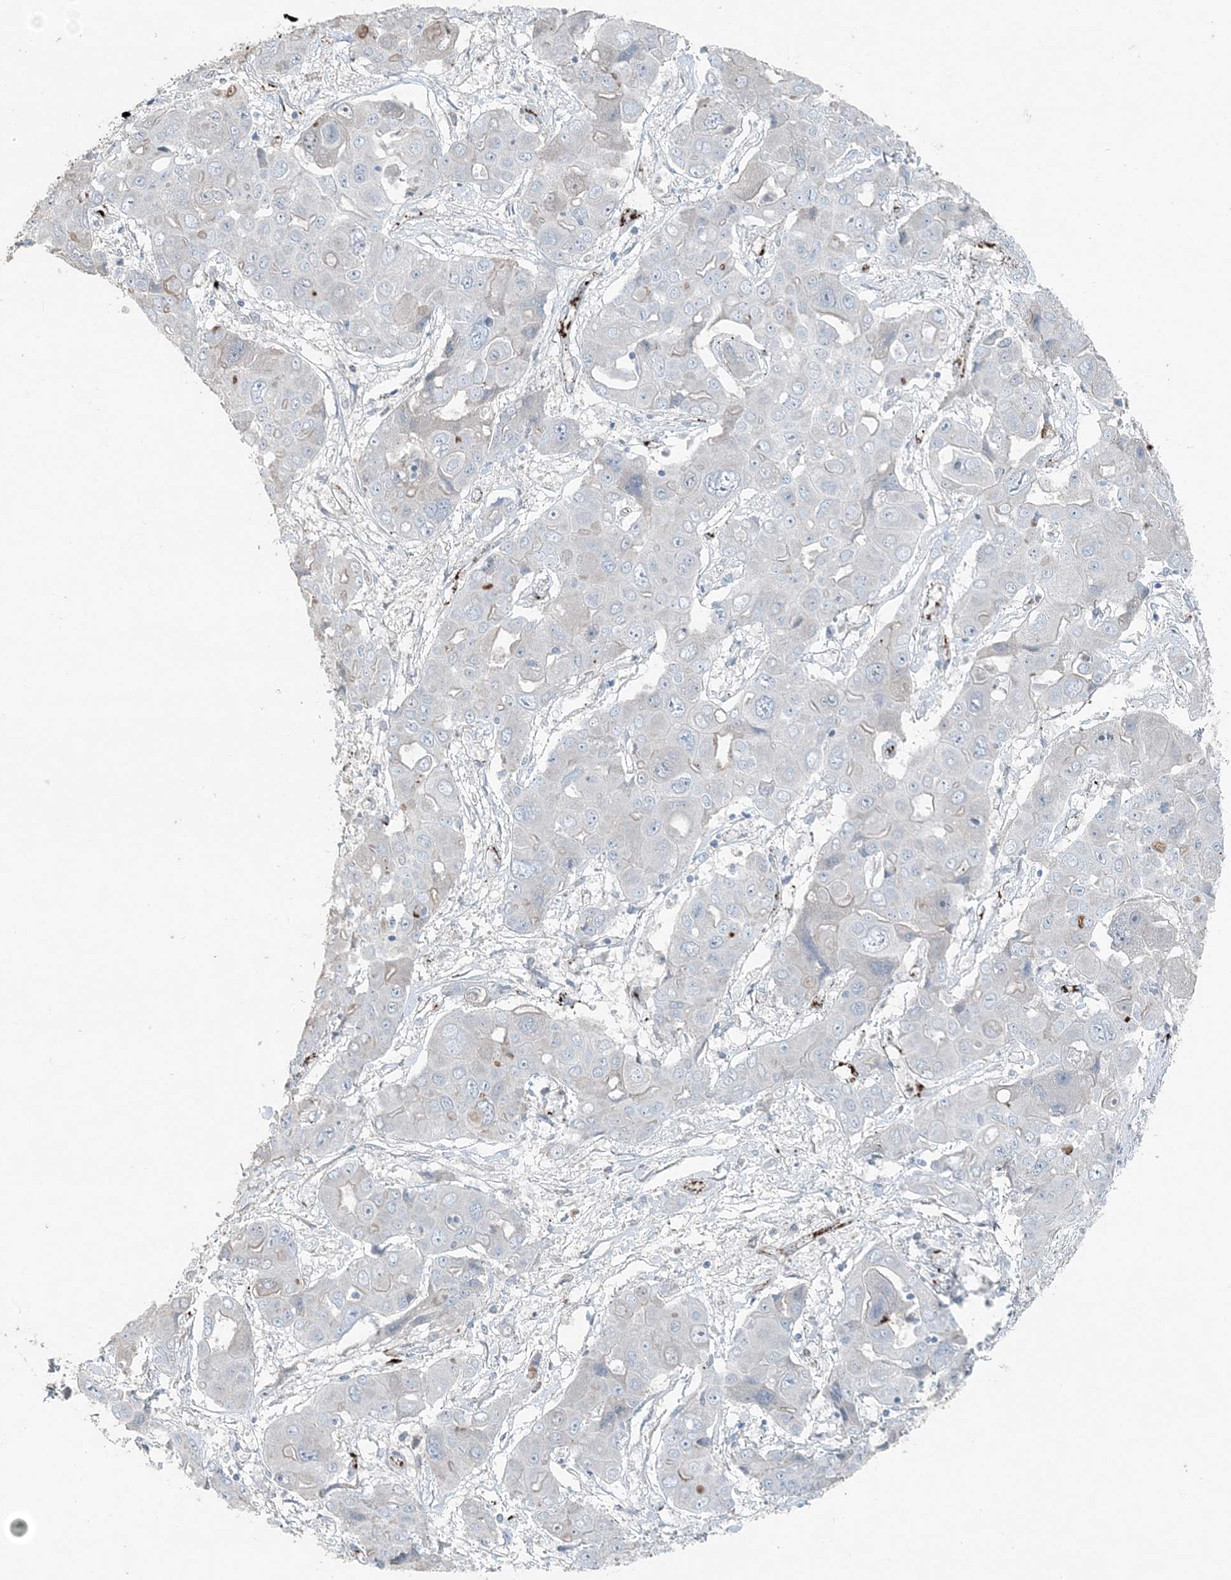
{"staining": {"intensity": "negative", "quantity": "none", "location": "none"}, "tissue": "liver cancer", "cell_type": "Tumor cells", "image_type": "cancer", "snomed": [{"axis": "morphology", "description": "Cholangiocarcinoma"}, {"axis": "topography", "description": "Liver"}], "caption": "The immunohistochemistry (IHC) histopathology image has no significant staining in tumor cells of cholangiocarcinoma (liver) tissue.", "gene": "ELOVL7", "patient": {"sex": "male", "age": 67}}